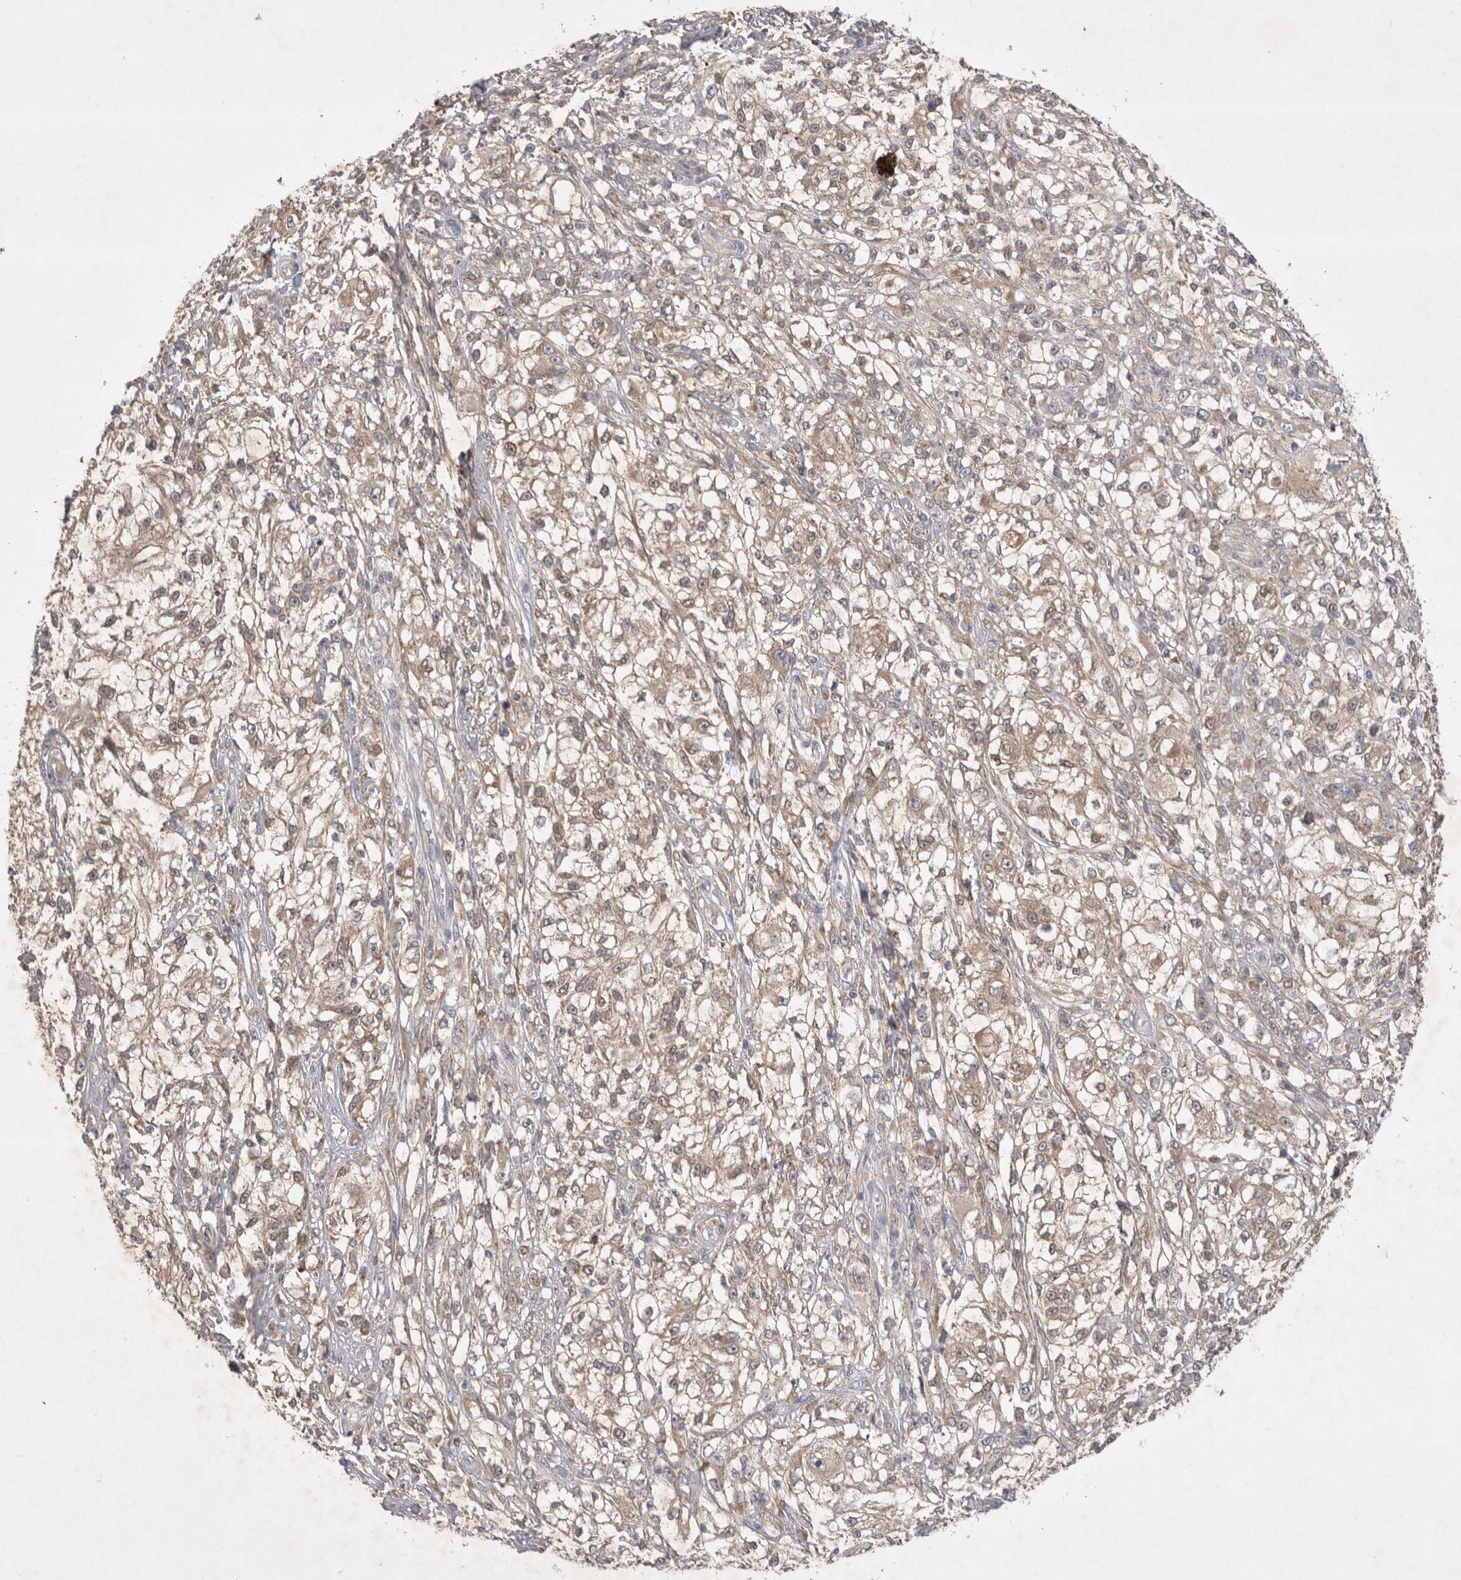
{"staining": {"intensity": "weak", "quantity": ">75%", "location": "cytoplasmic/membranous"}, "tissue": "melanoma", "cell_type": "Tumor cells", "image_type": "cancer", "snomed": [{"axis": "morphology", "description": "Malignant melanoma, NOS"}, {"axis": "topography", "description": "Skin of head"}], "caption": "A brown stain shows weak cytoplasmic/membranous expression of a protein in melanoma tumor cells. (brown staining indicates protein expression, while blue staining denotes nuclei).", "gene": "SRD5A3", "patient": {"sex": "male", "age": 83}}